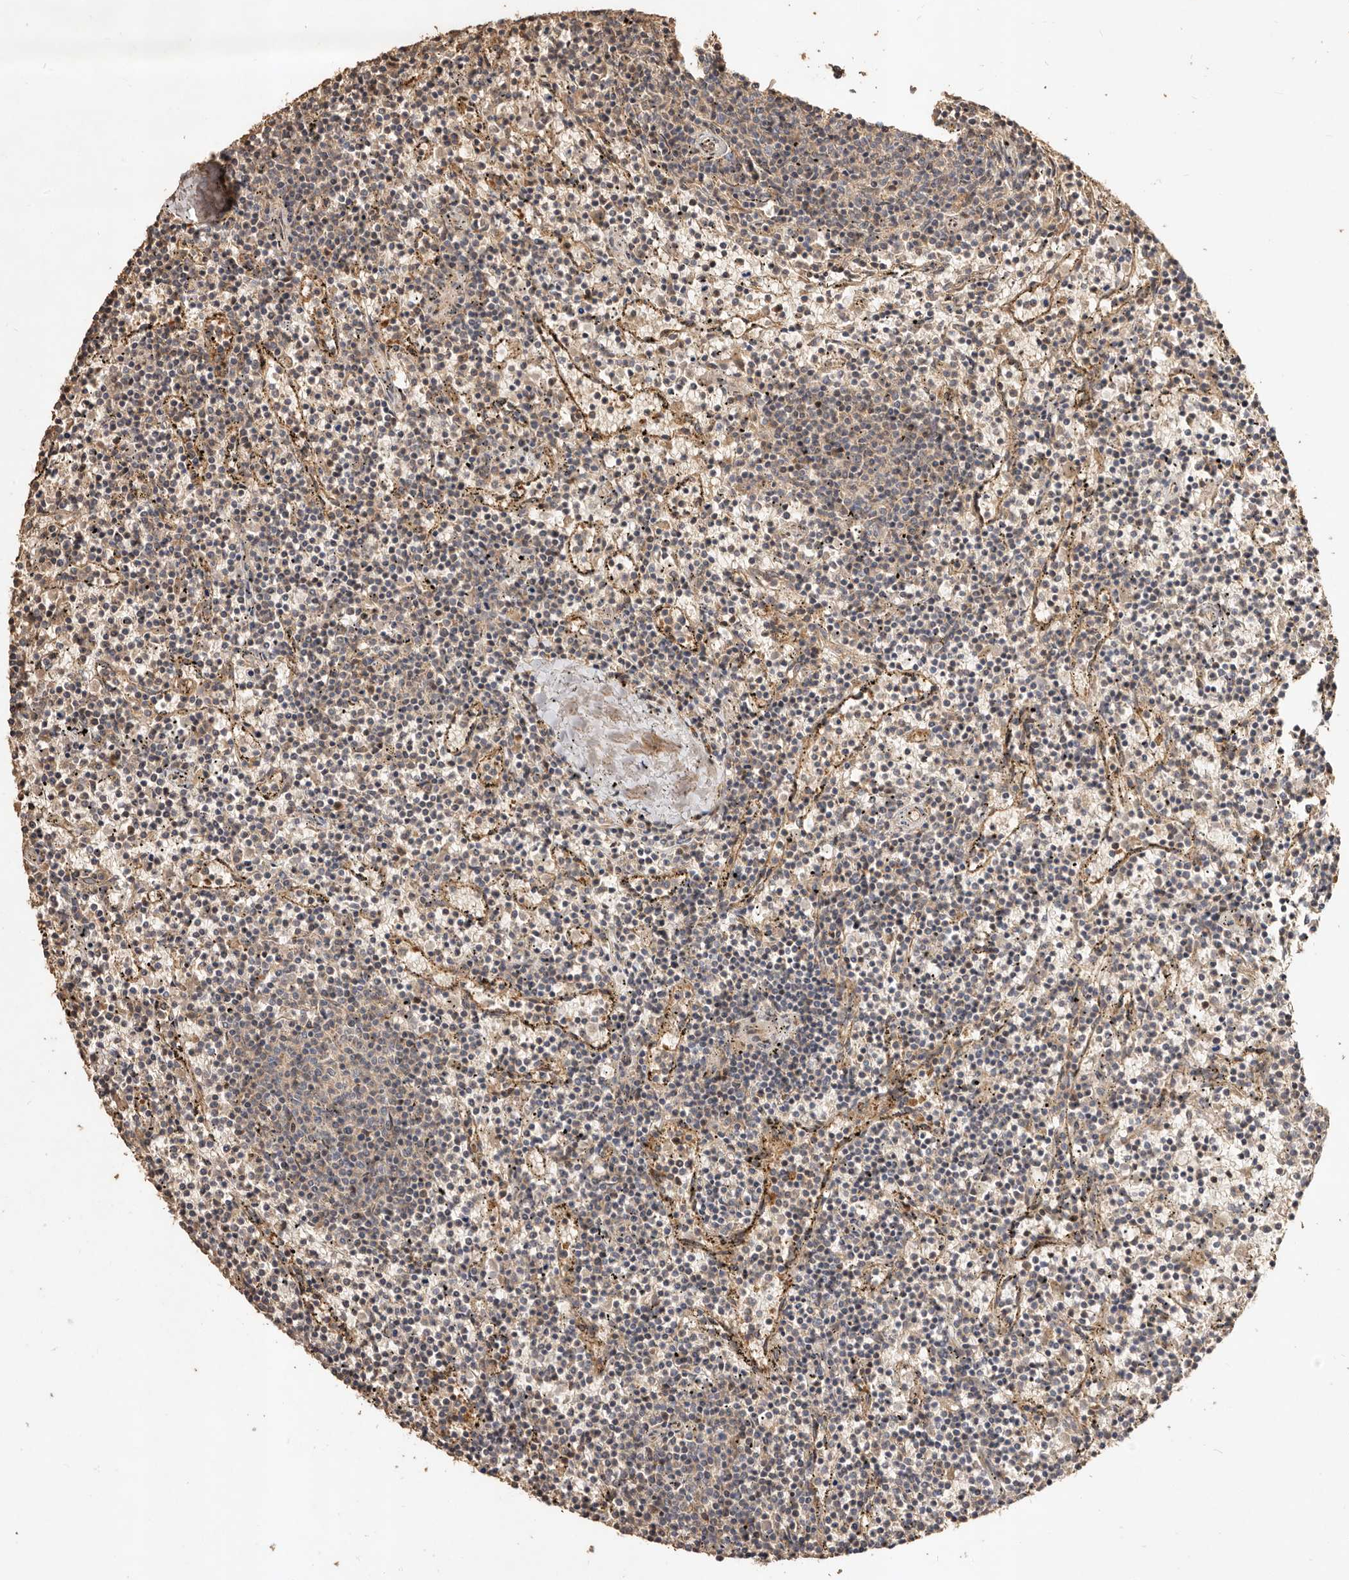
{"staining": {"intensity": "negative", "quantity": "none", "location": "none"}, "tissue": "lymphoma", "cell_type": "Tumor cells", "image_type": "cancer", "snomed": [{"axis": "morphology", "description": "Malignant lymphoma, non-Hodgkin's type, Low grade"}, {"axis": "topography", "description": "Spleen"}], "caption": "The immunohistochemistry (IHC) image has no significant positivity in tumor cells of lymphoma tissue.", "gene": "ADAMTS9", "patient": {"sex": "female", "age": 50}}